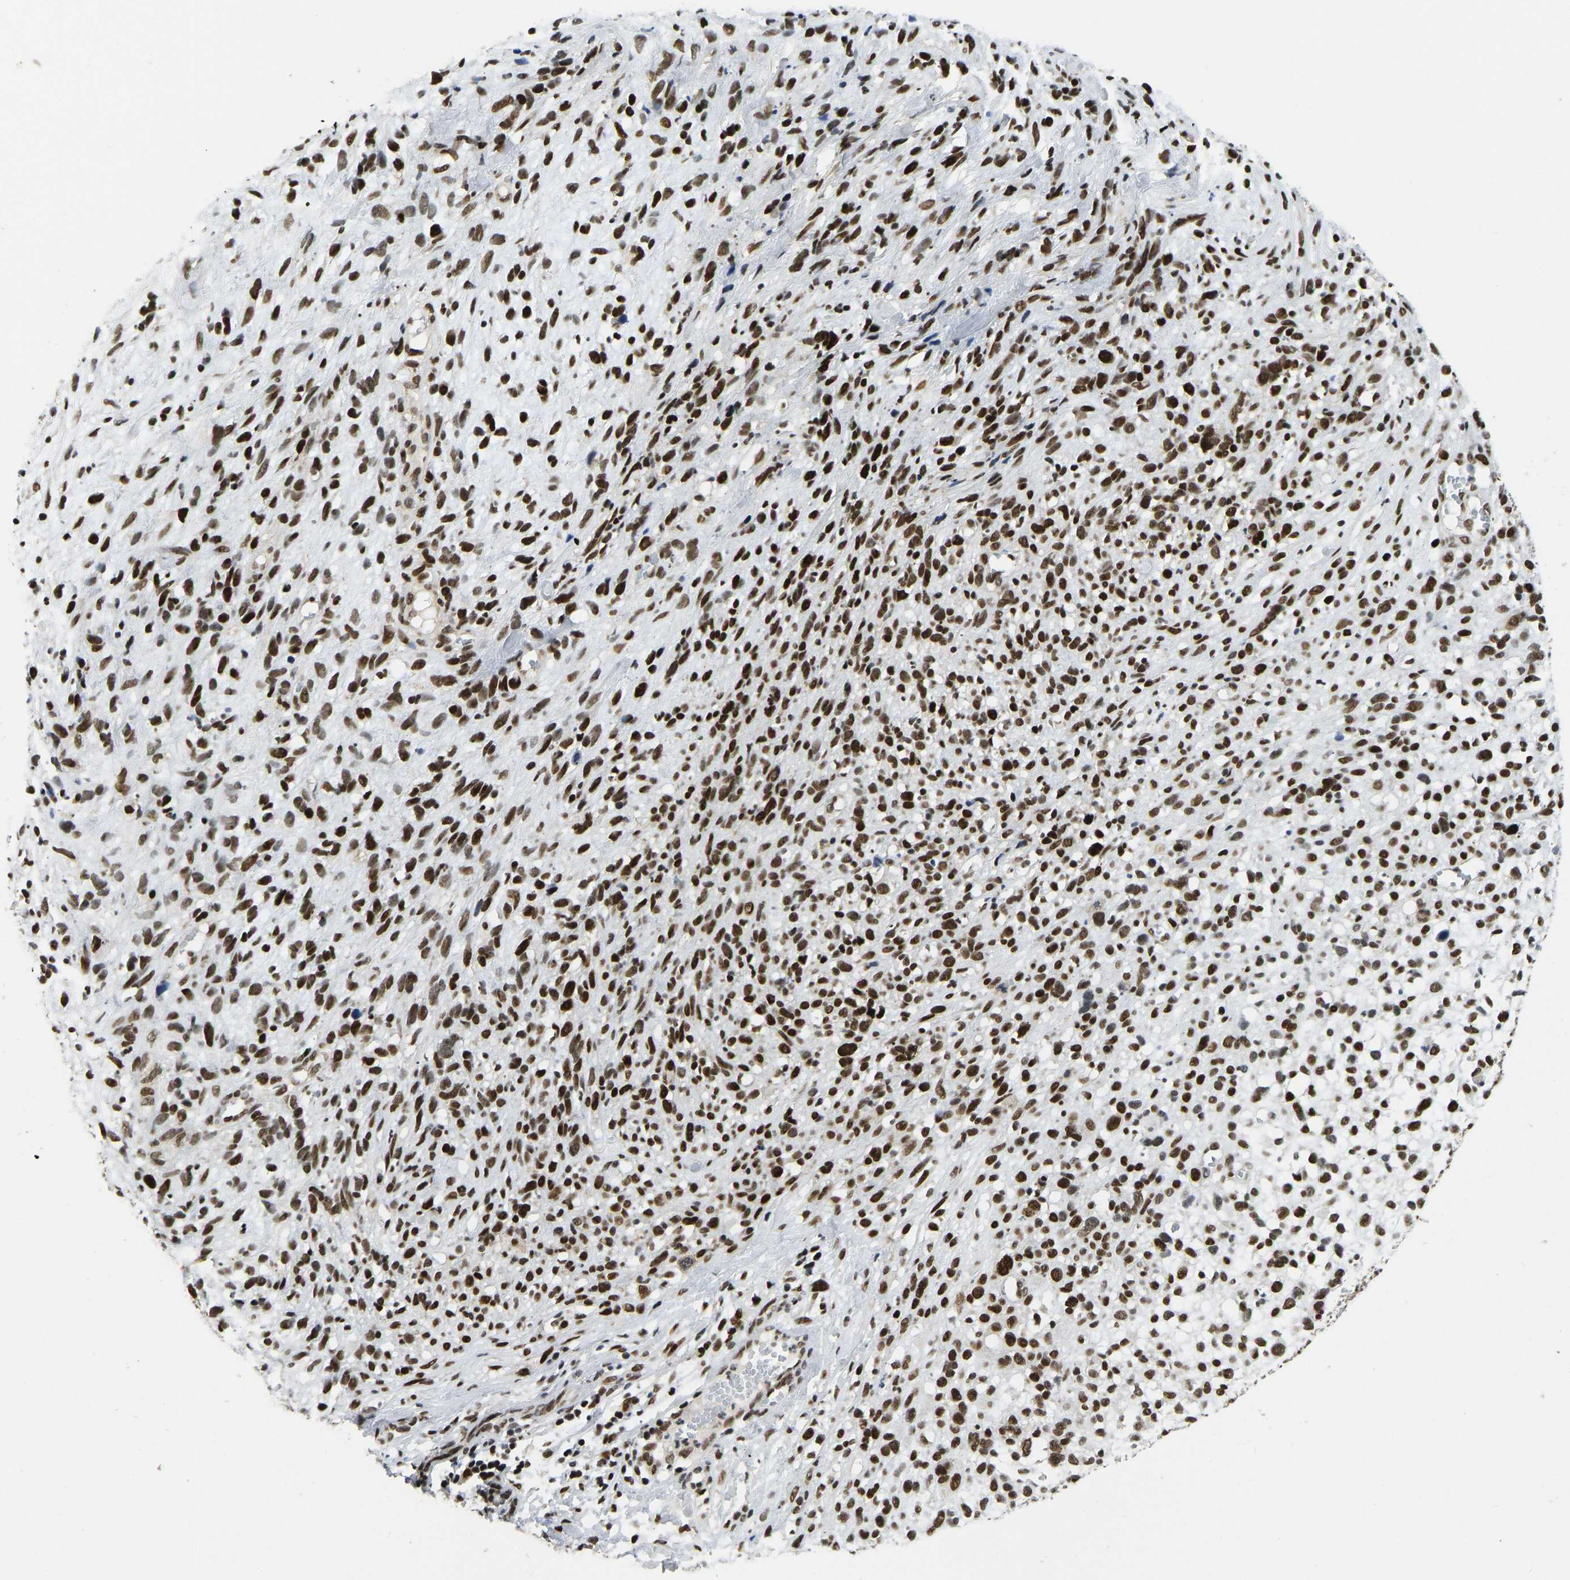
{"staining": {"intensity": "strong", "quantity": ">75%", "location": "nuclear"}, "tissue": "melanoma", "cell_type": "Tumor cells", "image_type": "cancer", "snomed": [{"axis": "morphology", "description": "Malignant melanoma, NOS"}, {"axis": "topography", "description": "Skin"}], "caption": "Human malignant melanoma stained with a protein marker exhibits strong staining in tumor cells.", "gene": "FOXK1", "patient": {"sex": "female", "age": 55}}